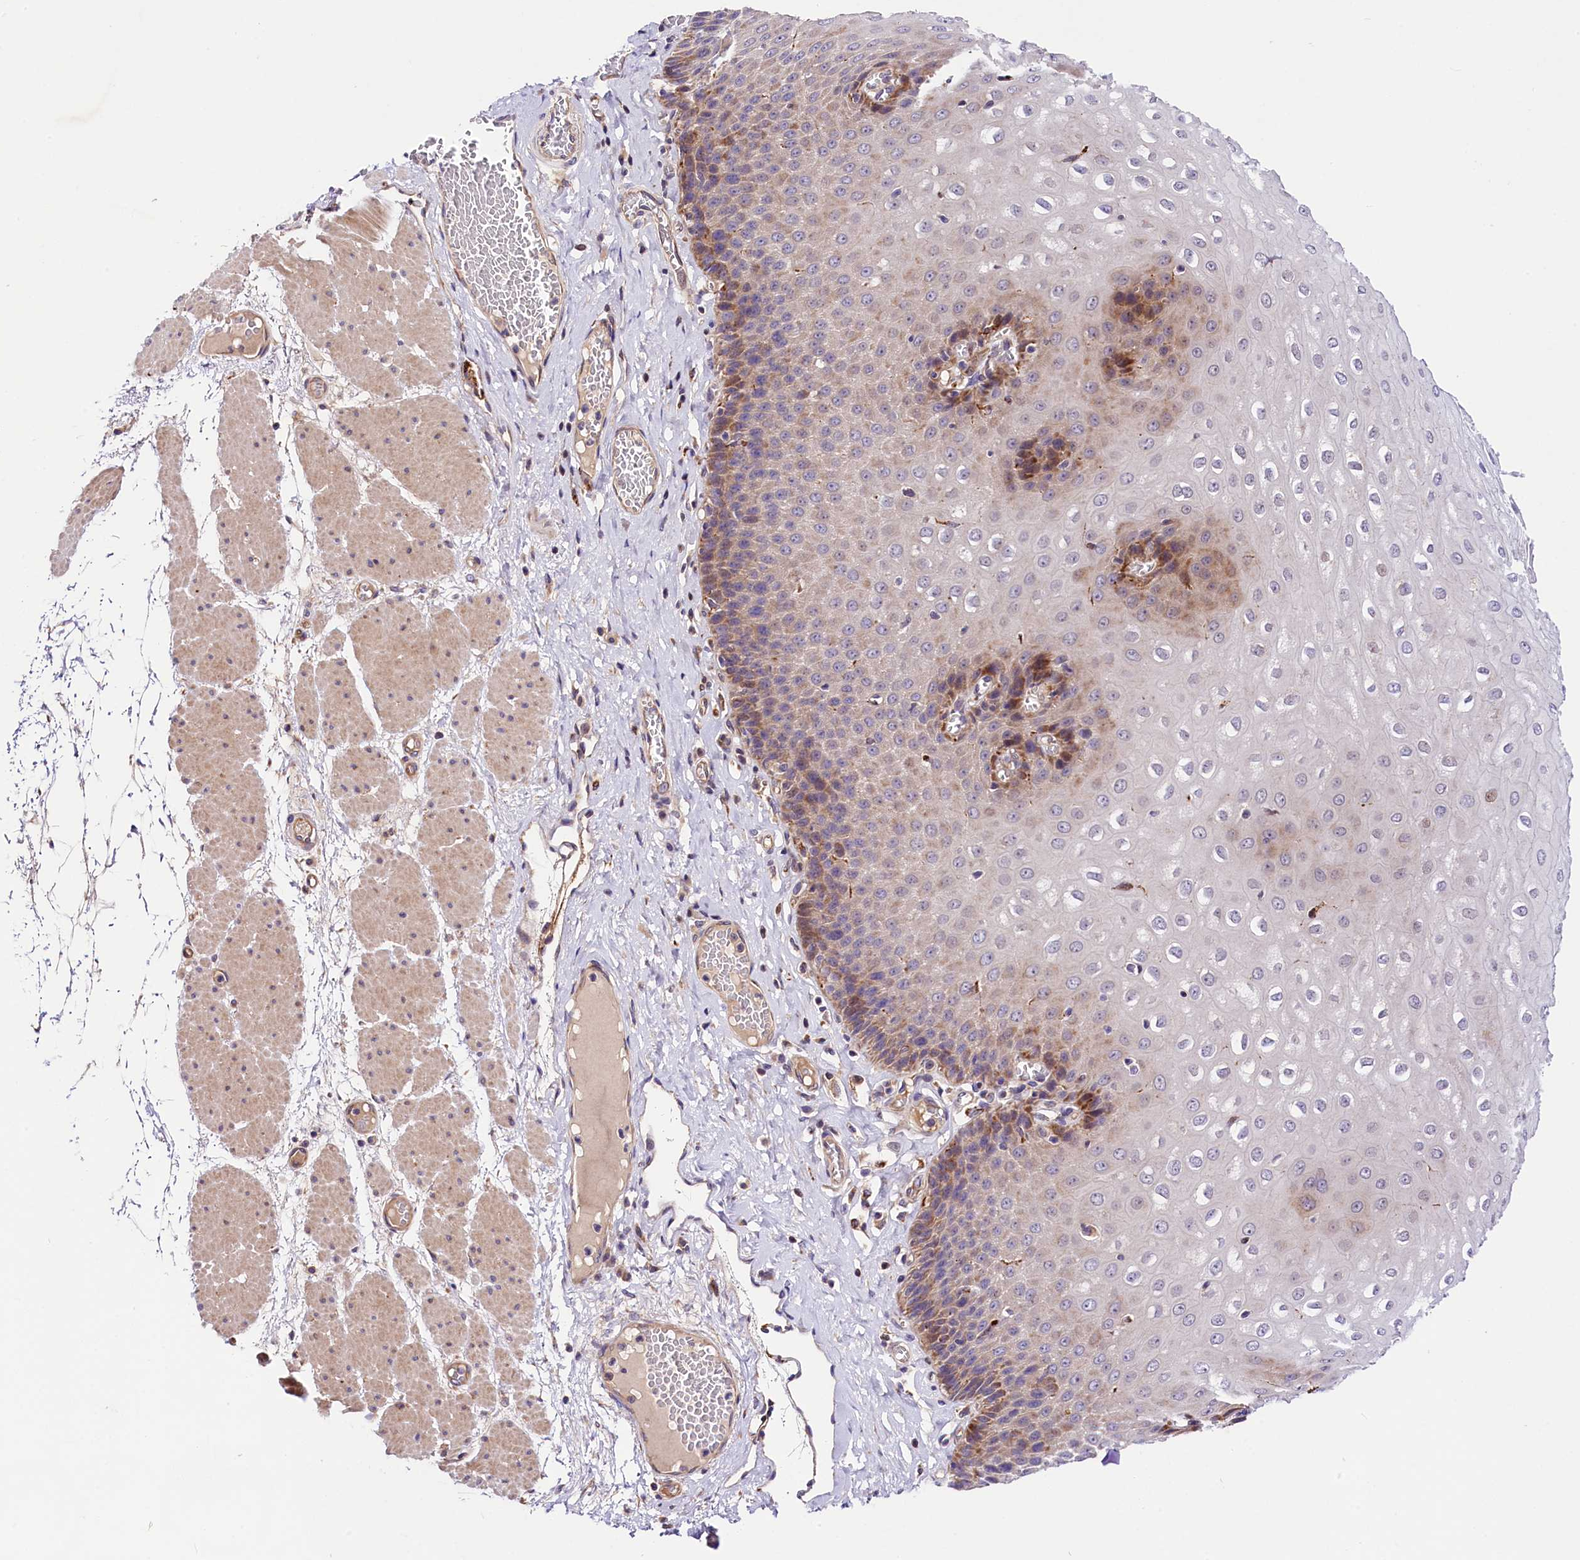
{"staining": {"intensity": "moderate", "quantity": "25%-75%", "location": "cytoplasmic/membranous"}, "tissue": "esophagus", "cell_type": "Squamous epithelial cells", "image_type": "normal", "snomed": [{"axis": "morphology", "description": "Normal tissue, NOS"}, {"axis": "topography", "description": "Esophagus"}], "caption": "Protein analysis of unremarkable esophagus displays moderate cytoplasmic/membranous expression in approximately 25%-75% of squamous epithelial cells.", "gene": "ARMC6", "patient": {"sex": "male", "age": 60}}